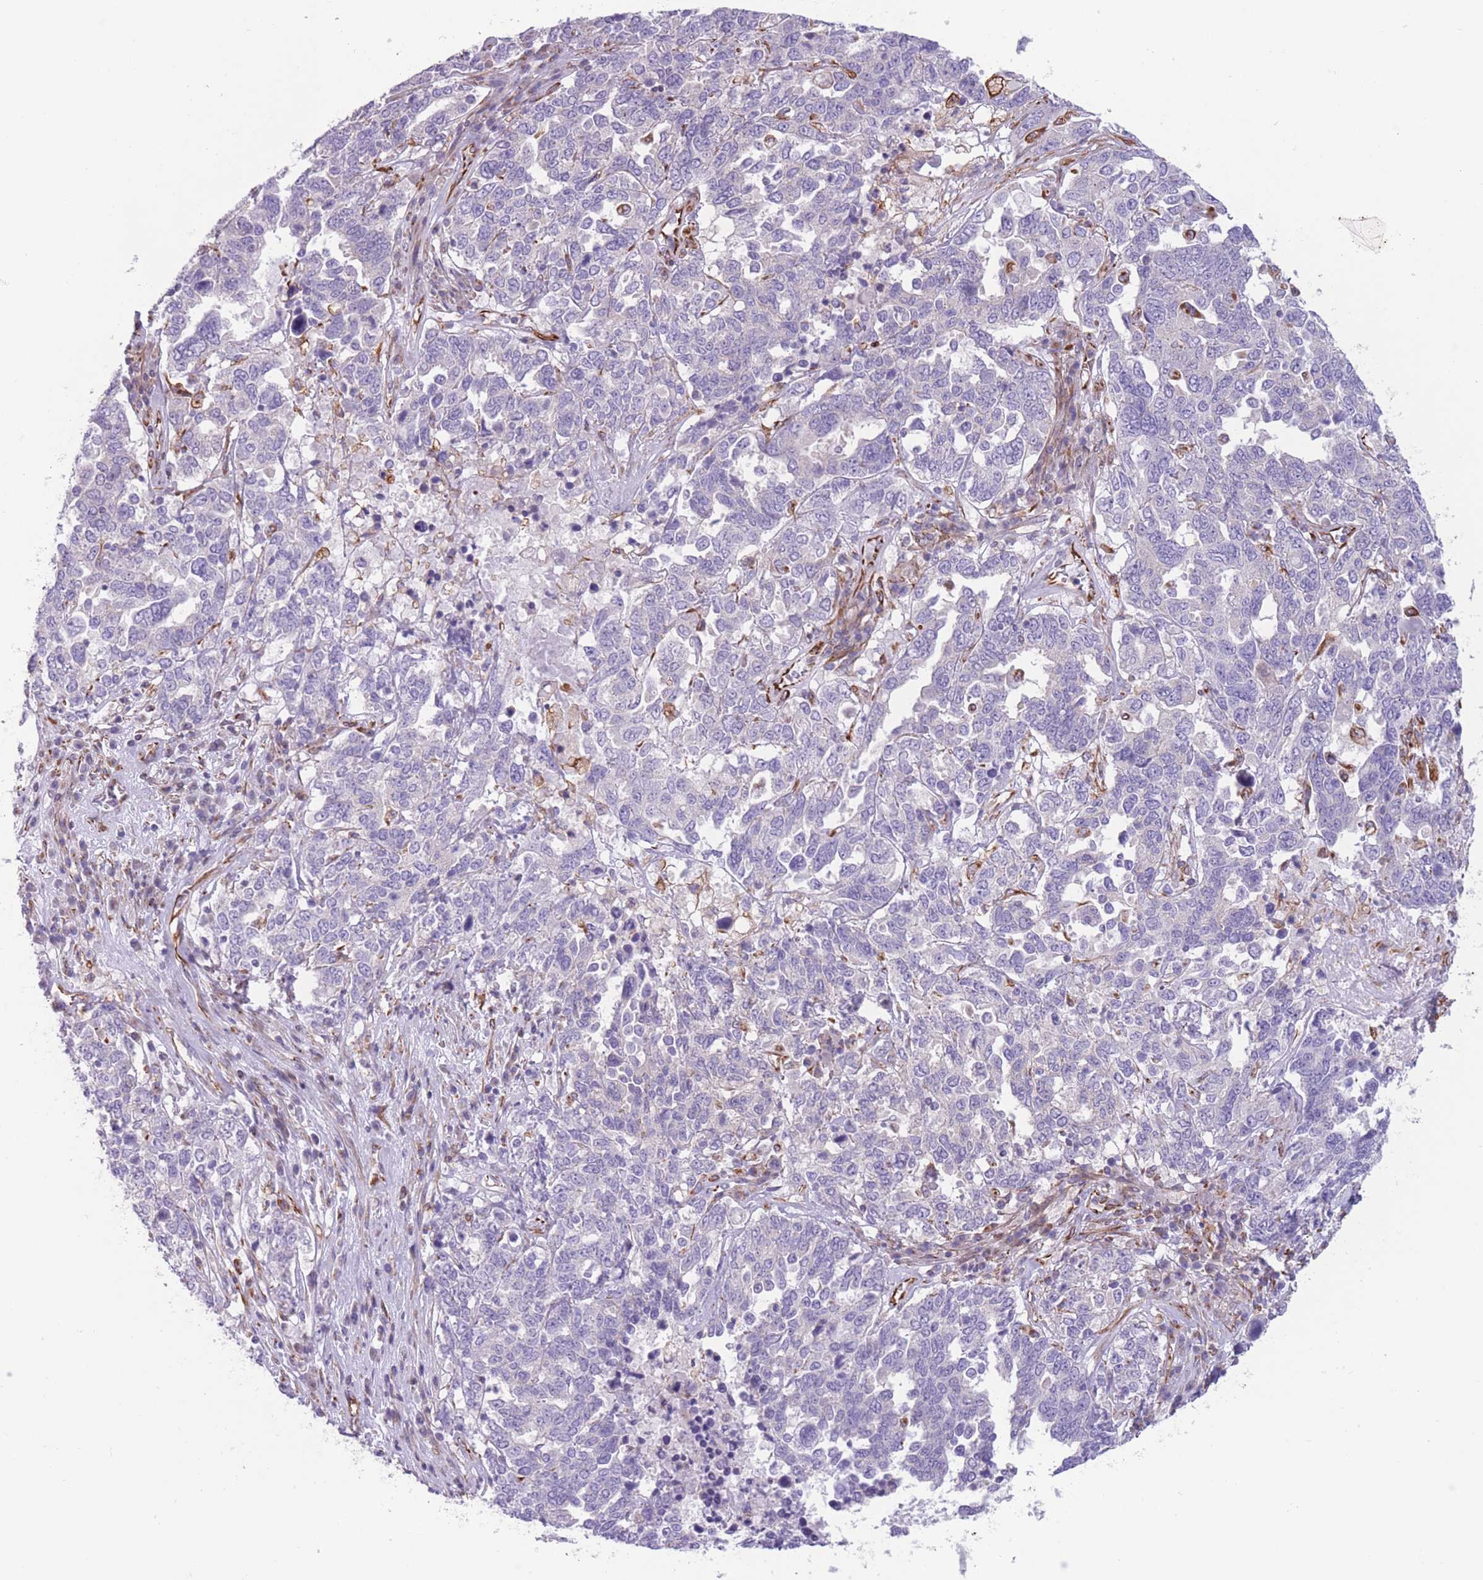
{"staining": {"intensity": "negative", "quantity": "none", "location": "none"}, "tissue": "ovarian cancer", "cell_type": "Tumor cells", "image_type": "cancer", "snomed": [{"axis": "morphology", "description": "Carcinoma, endometroid"}, {"axis": "topography", "description": "Ovary"}], "caption": "DAB (3,3'-diaminobenzidine) immunohistochemical staining of endometroid carcinoma (ovarian) exhibits no significant positivity in tumor cells.", "gene": "PTCD1", "patient": {"sex": "female", "age": 62}}